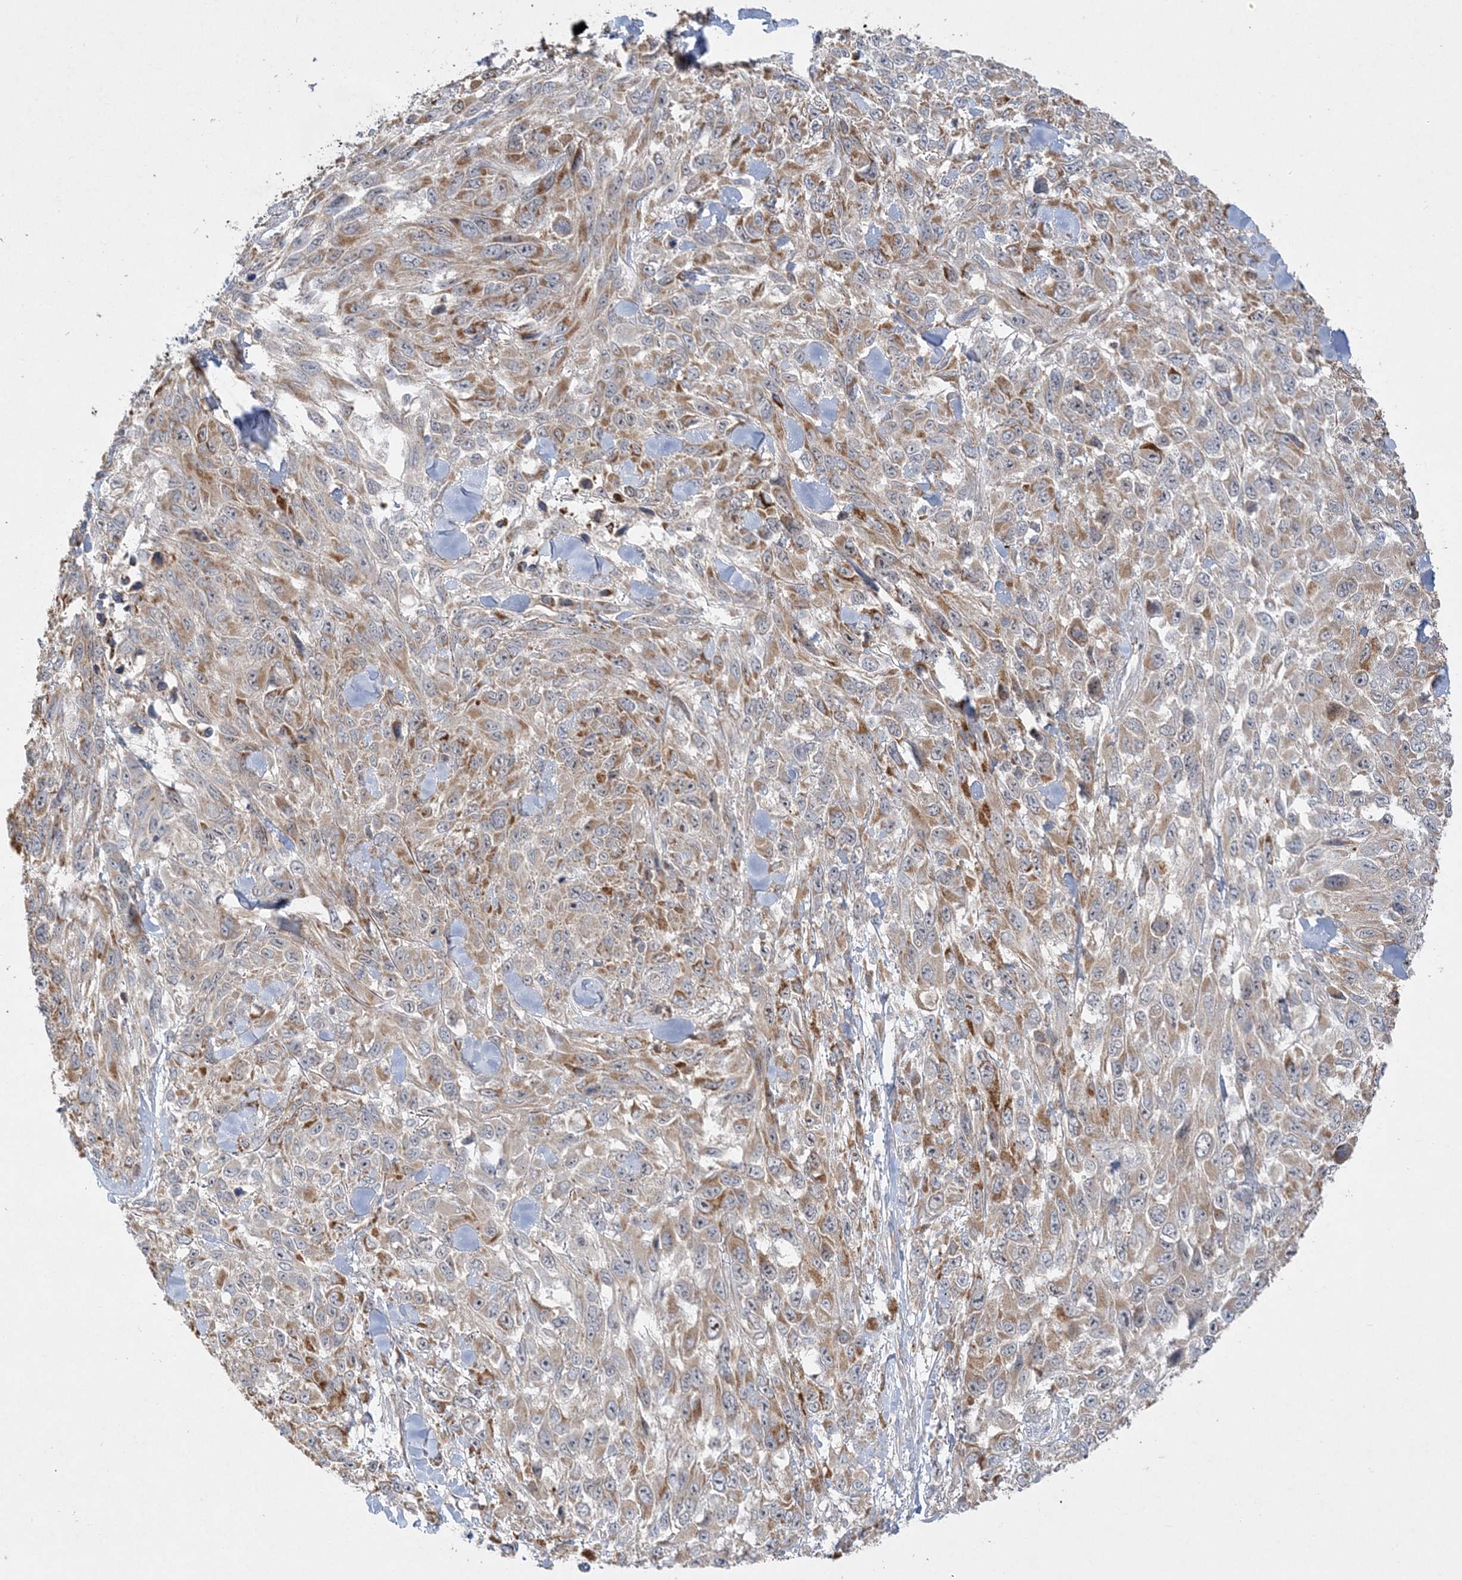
{"staining": {"intensity": "moderate", "quantity": ">75%", "location": "cytoplasmic/membranous"}, "tissue": "melanoma", "cell_type": "Tumor cells", "image_type": "cancer", "snomed": [{"axis": "morphology", "description": "Malignant melanoma, NOS"}, {"axis": "topography", "description": "Skin"}], "caption": "Melanoma was stained to show a protein in brown. There is medium levels of moderate cytoplasmic/membranous positivity in about >75% of tumor cells. The protein of interest is stained brown, and the nuclei are stained in blue (DAB (3,3'-diaminobenzidine) IHC with brightfield microscopy, high magnification).", "gene": "INPP1", "patient": {"sex": "female", "age": 96}}